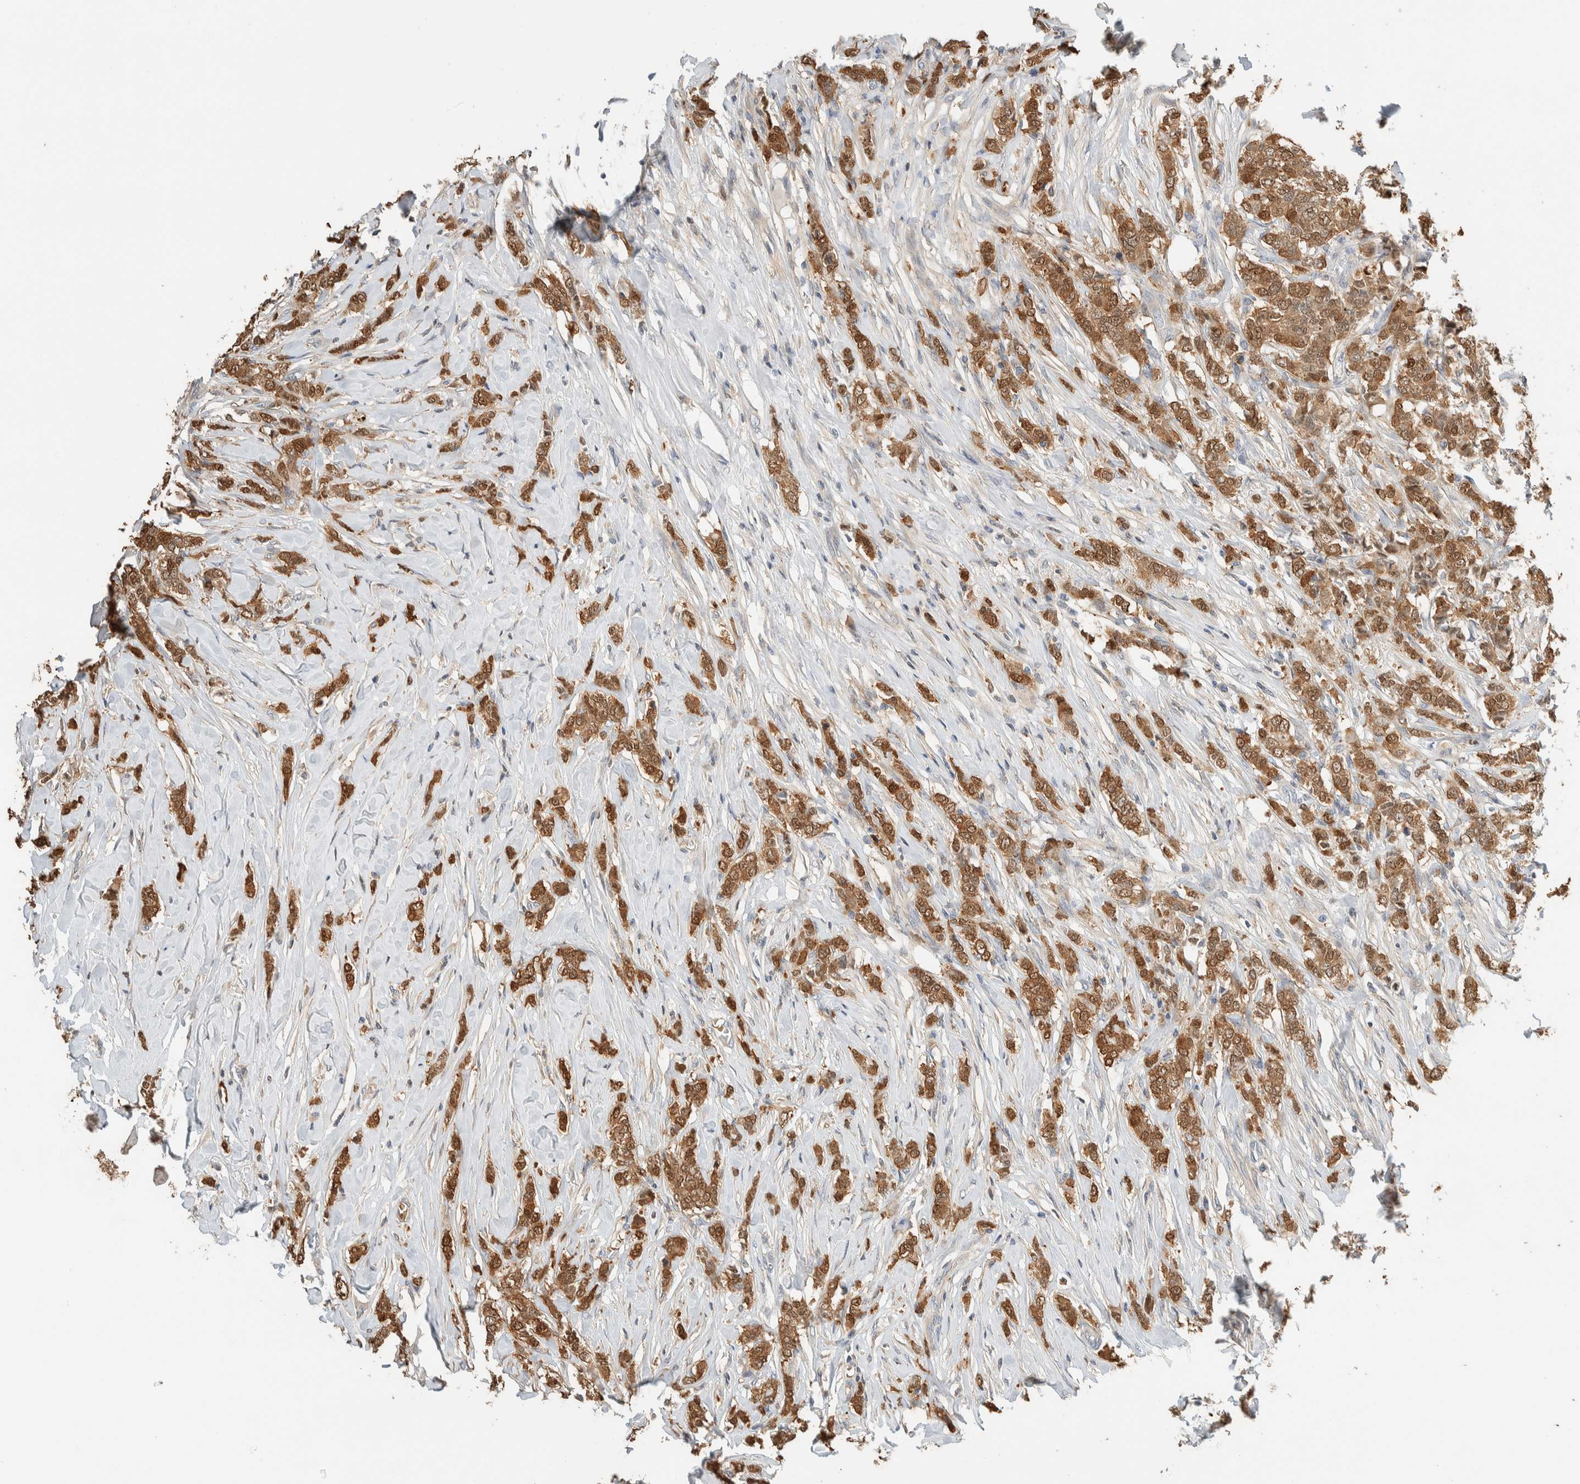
{"staining": {"intensity": "strong", "quantity": ">75%", "location": "cytoplasmic/membranous,nuclear"}, "tissue": "breast cancer", "cell_type": "Tumor cells", "image_type": "cancer", "snomed": [{"axis": "morphology", "description": "Lobular carcinoma"}, {"axis": "topography", "description": "Skin"}, {"axis": "topography", "description": "Breast"}], "caption": "This is a histology image of immunohistochemistry (IHC) staining of breast cancer (lobular carcinoma), which shows strong positivity in the cytoplasmic/membranous and nuclear of tumor cells.", "gene": "SETD4", "patient": {"sex": "female", "age": 46}}